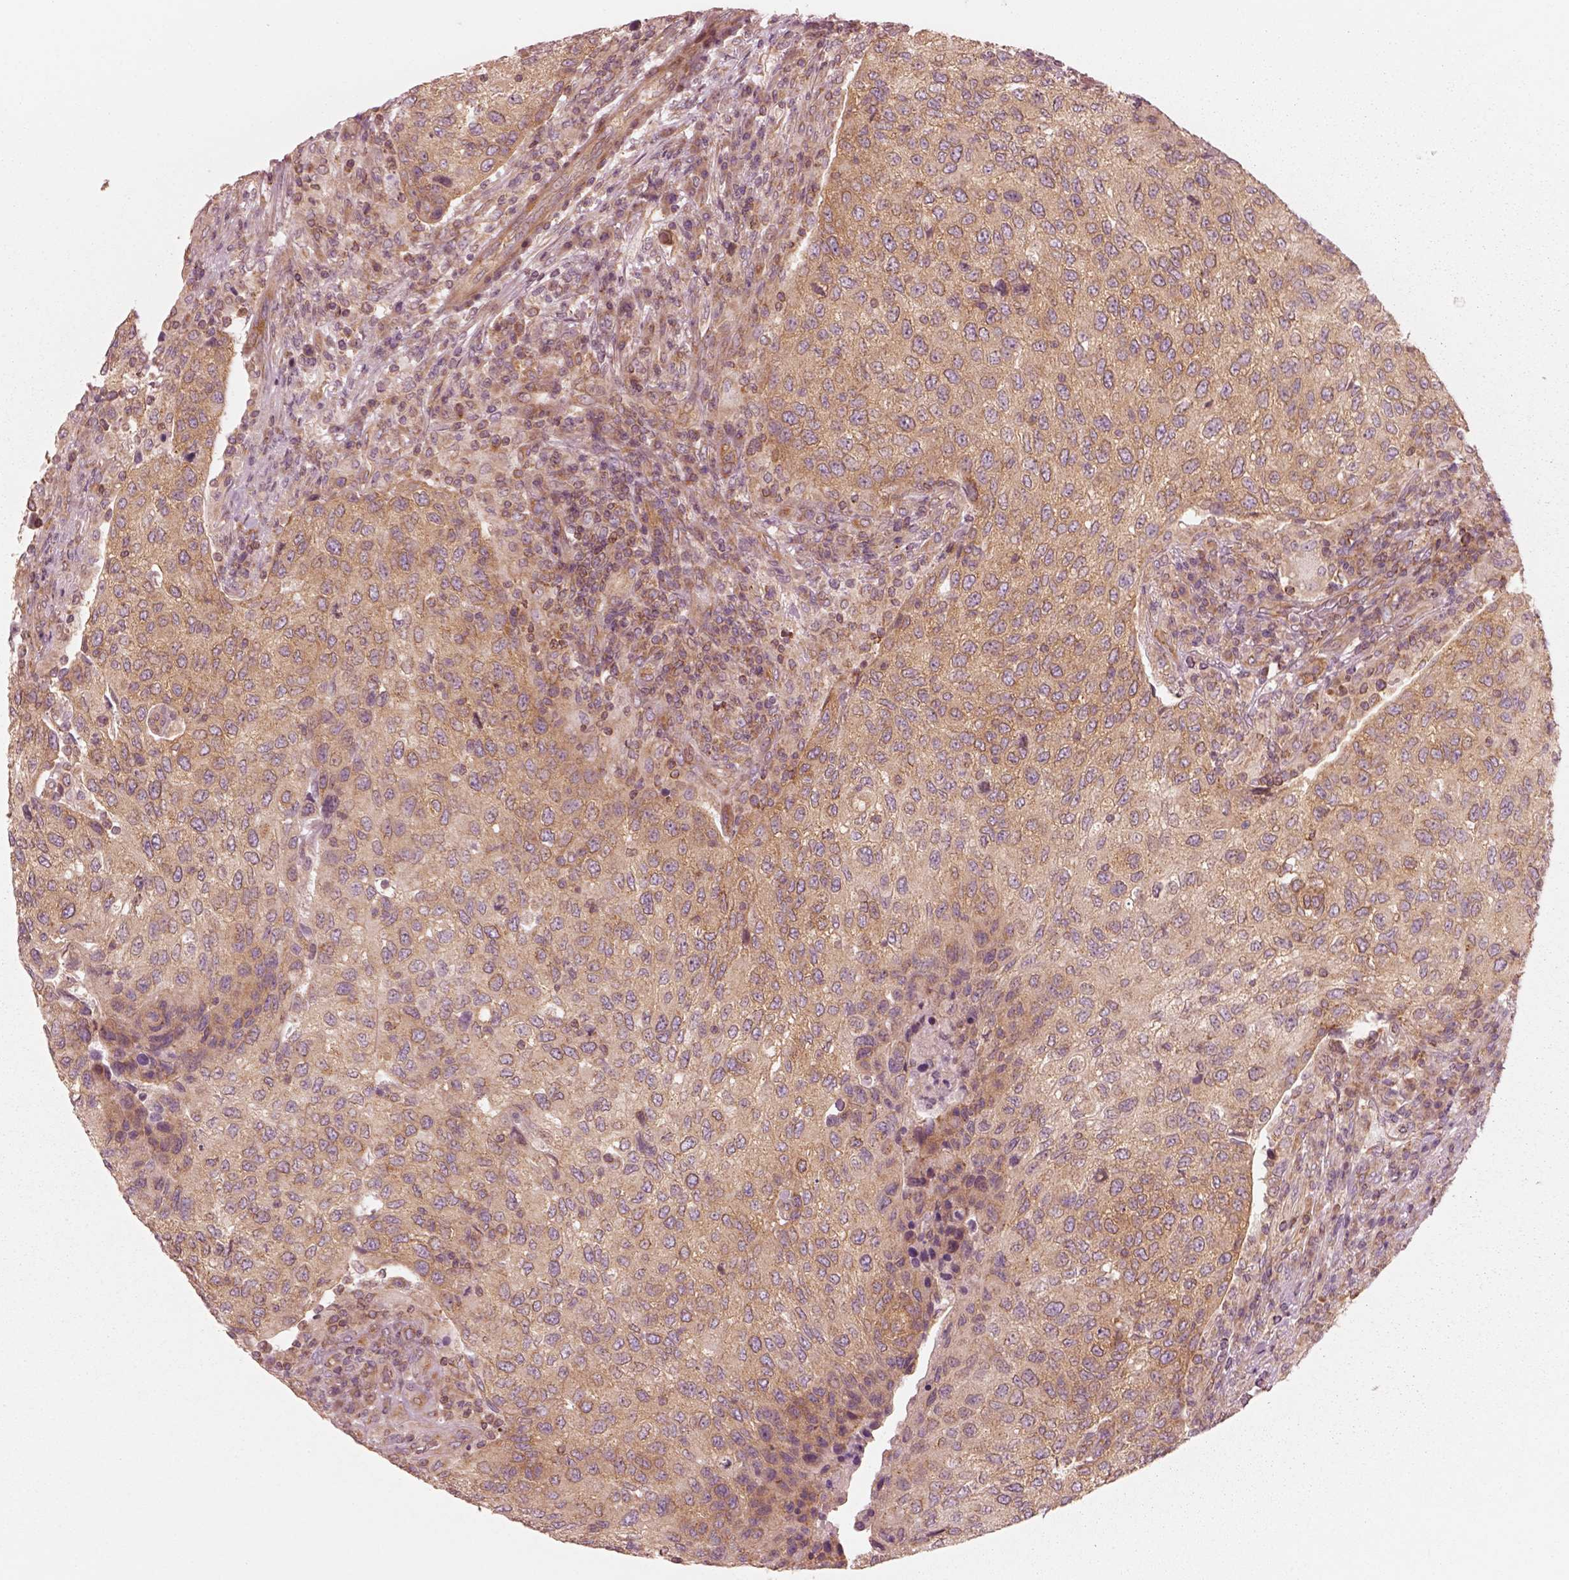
{"staining": {"intensity": "moderate", "quantity": ">75%", "location": "cytoplasmic/membranous"}, "tissue": "urothelial cancer", "cell_type": "Tumor cells", "image_type": "cancer", "snomed": [{"axis": "morphology", "description": "Urothelial carcinoma, High grade"}, {"axis": "topography", "description": "Urinary bladder"}], "caption": "The histopathology image demonstrates staining of urothelial cancer, revealing moderate cytoplasmic/membranous protein positivity (brown color) within tumor cells.", "gene": "CNOT2", "patient": {"sex": "female", "age": 78}}